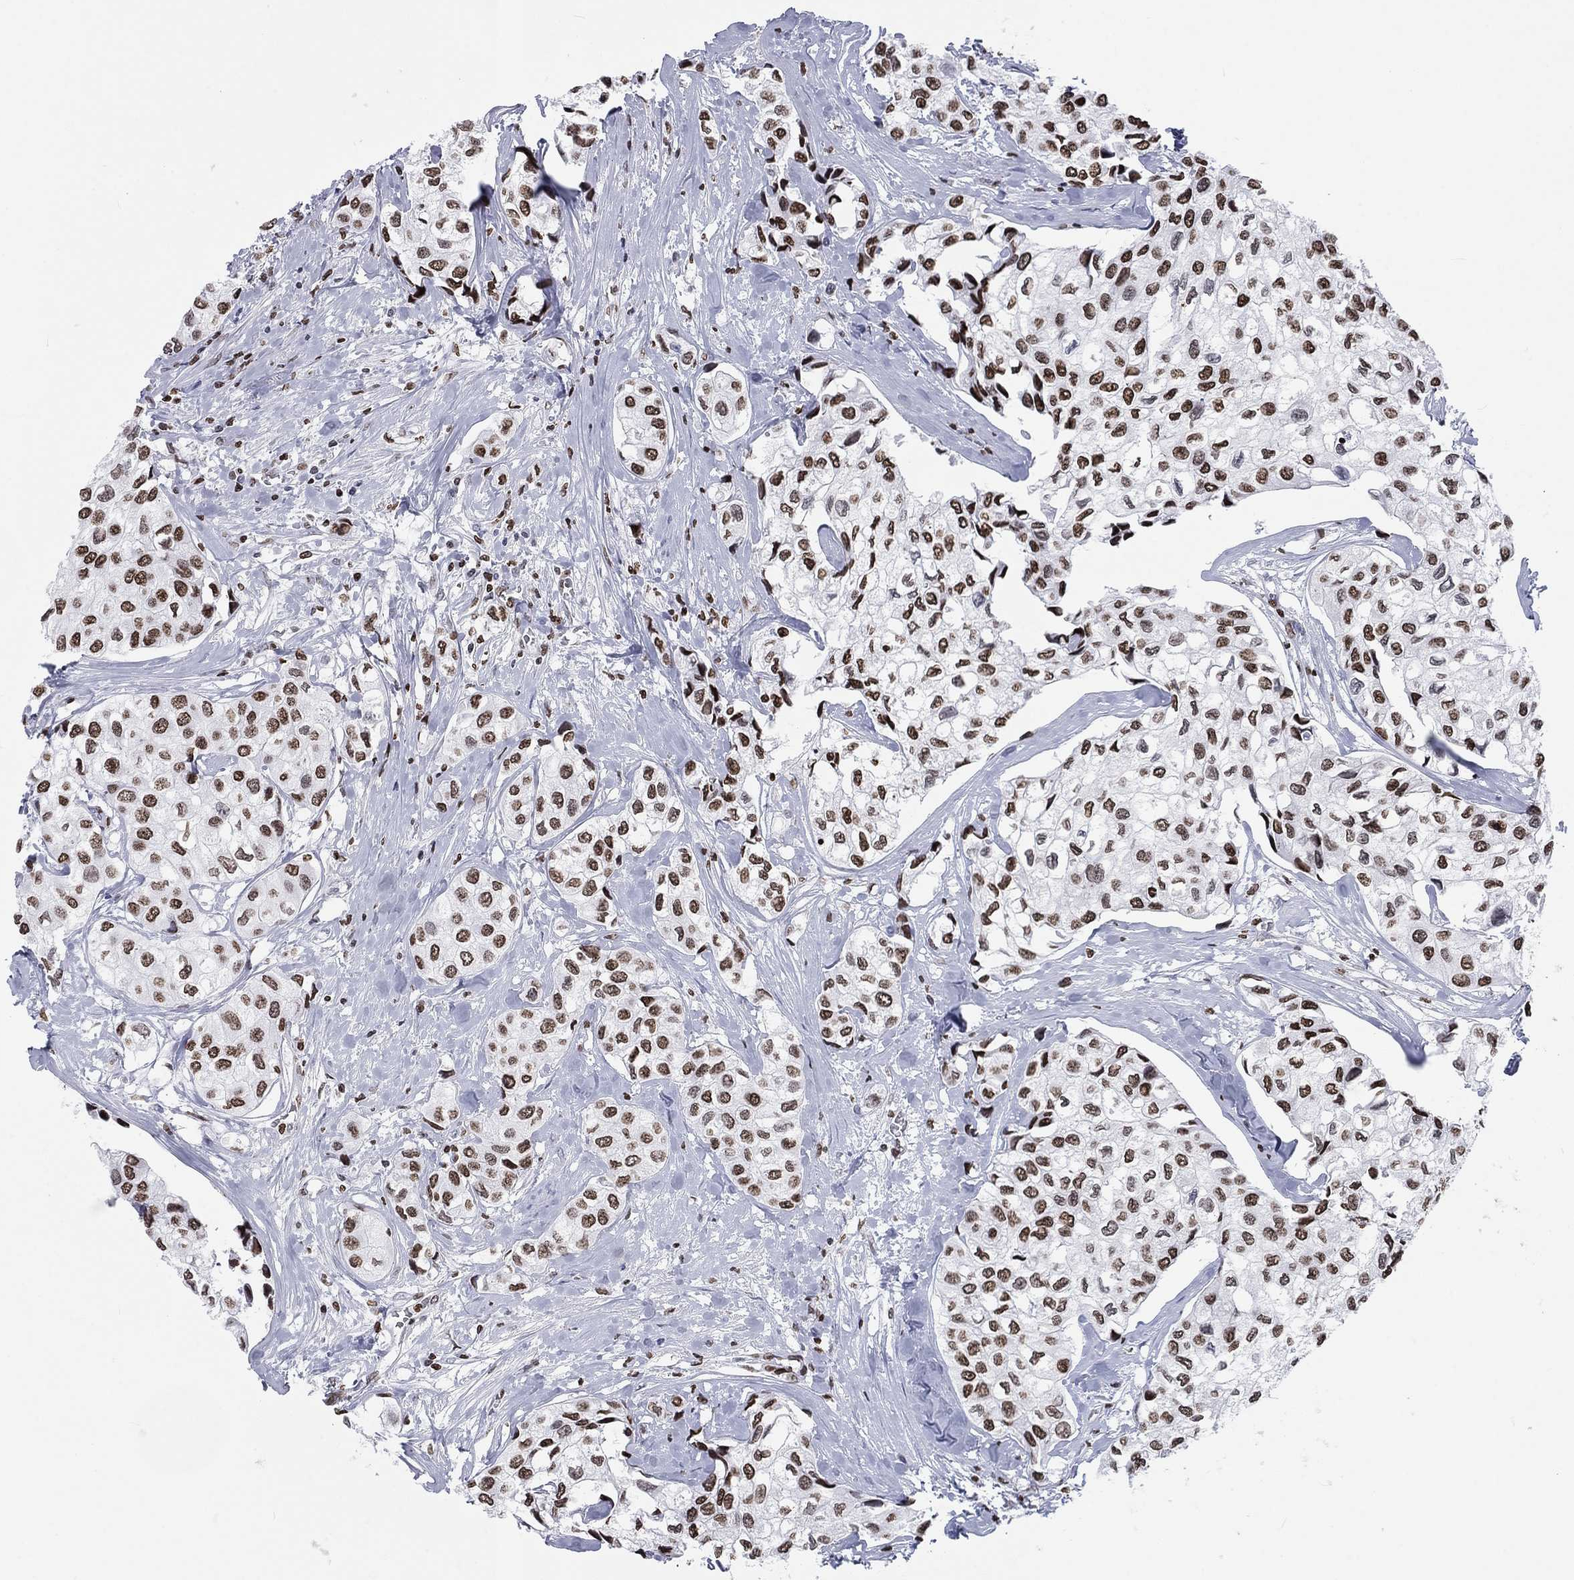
{"staining": {"intensity": "strong", "quantity": "25%-75%", "location": "nuclear"}, "tissue": "urothelial cancer", "cell_type": "Tumor cells", "image_type": "cancer", "snomed": [{"axis": "morphology", "description": "Urothelial carcinoma, High grade"}, {"axis": "topography", "description": "Urinary bladder"}], "caption": "About 25%-75% of tumor cells in human high-grade urothelial carcinoma demonstrate strong nuclear protein staining as visualized by brown immunohistochemical staining.", "gene": "H1-5", "patient": {"sex": "male", "age": 73}}